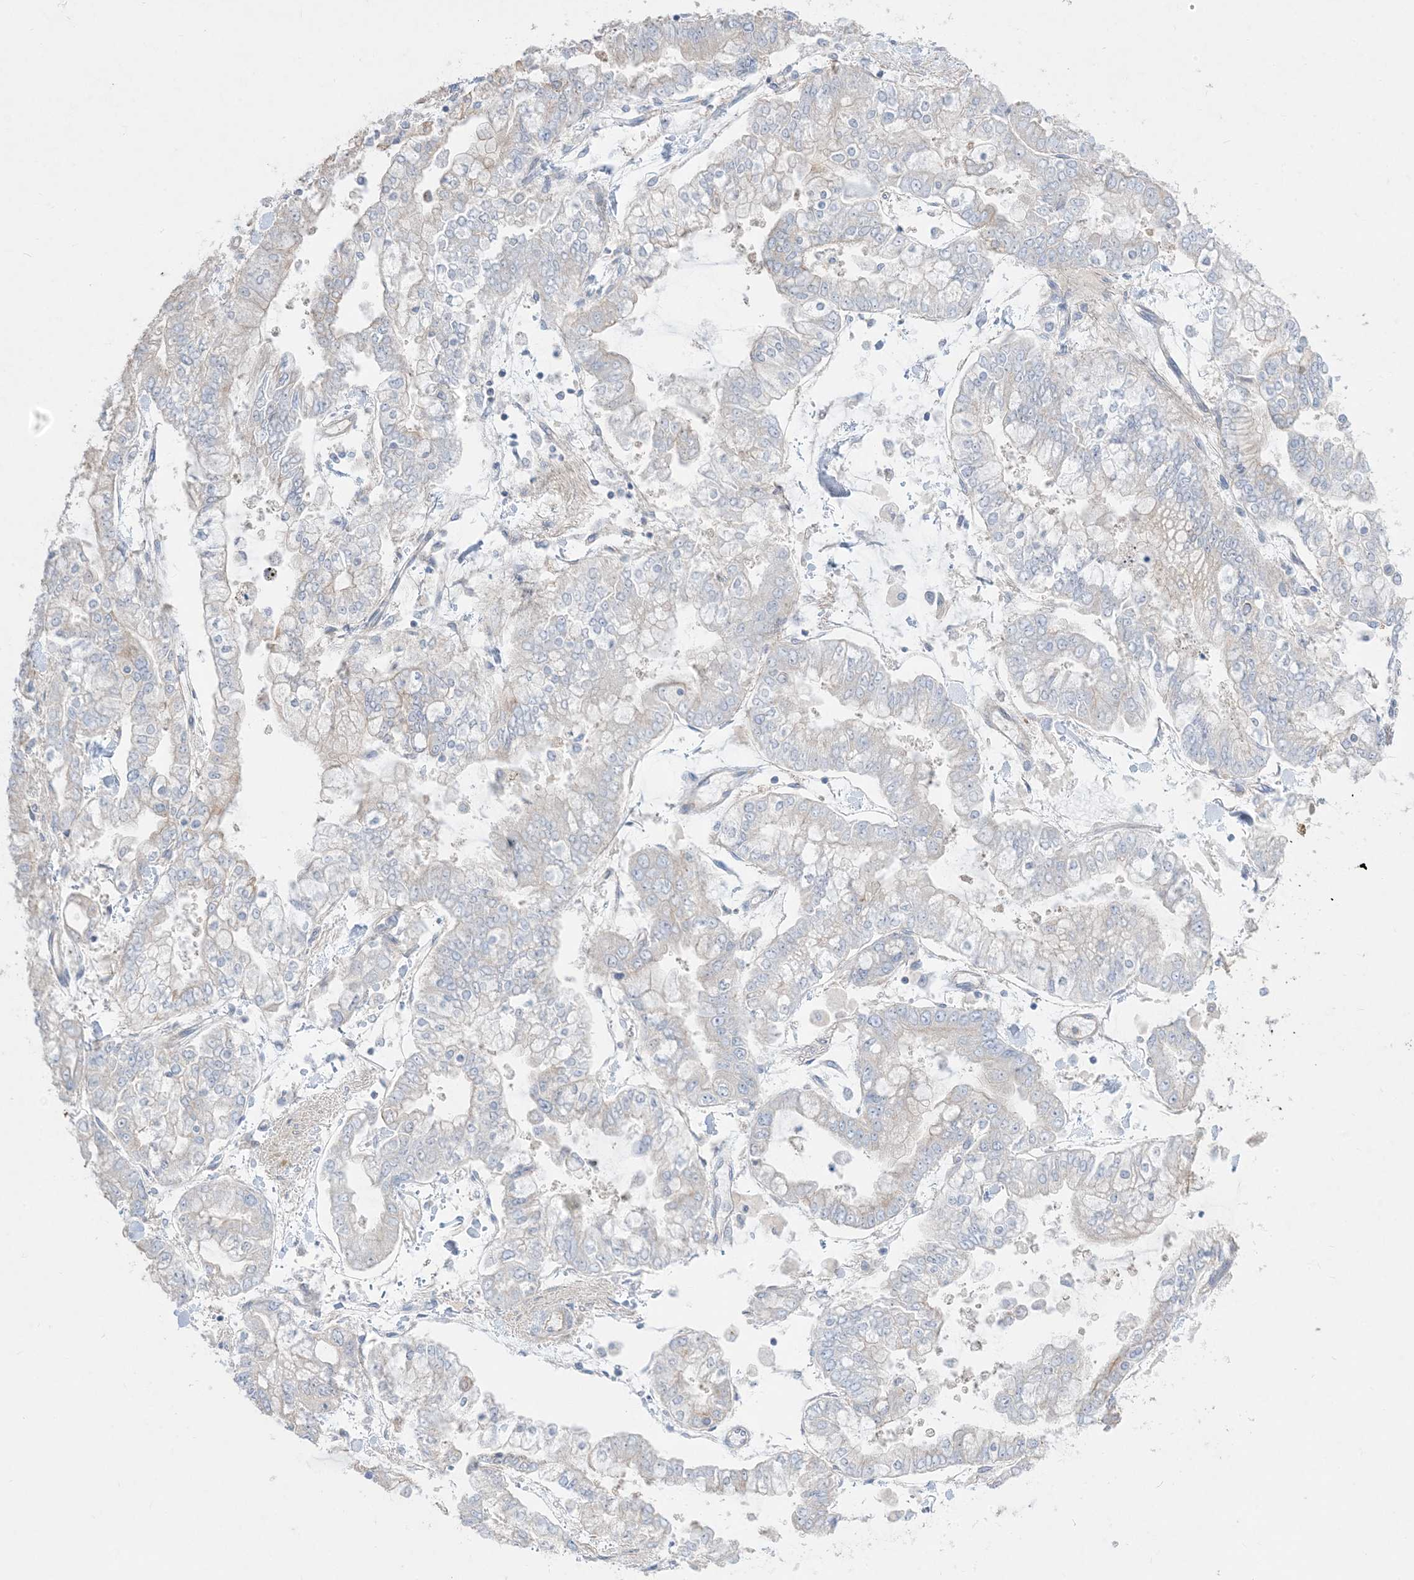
{"staining": {"intensity": "negative", "quantity": "none", "location": "none"}, "tissue": "stomach cancer", "cell_type": "Tumor cells", "image_type": "cancer", "snomed": [{"axis": "morphology", "description": "Normal tissue, NOS"}, {"axis": "morphology", "description": "Adenocarcinoma, NOS"}, {"axis": "topography", "description": "Stomach, upper"}, {"axis": "topography", "description": "Stomach"}], "caption": "Immunohistochemistry (IHC) of stomach cancer displays no positivity in tumor cells.", "gene": "ARHGEF9", "patient": {"sex": "male", "age": 76}}